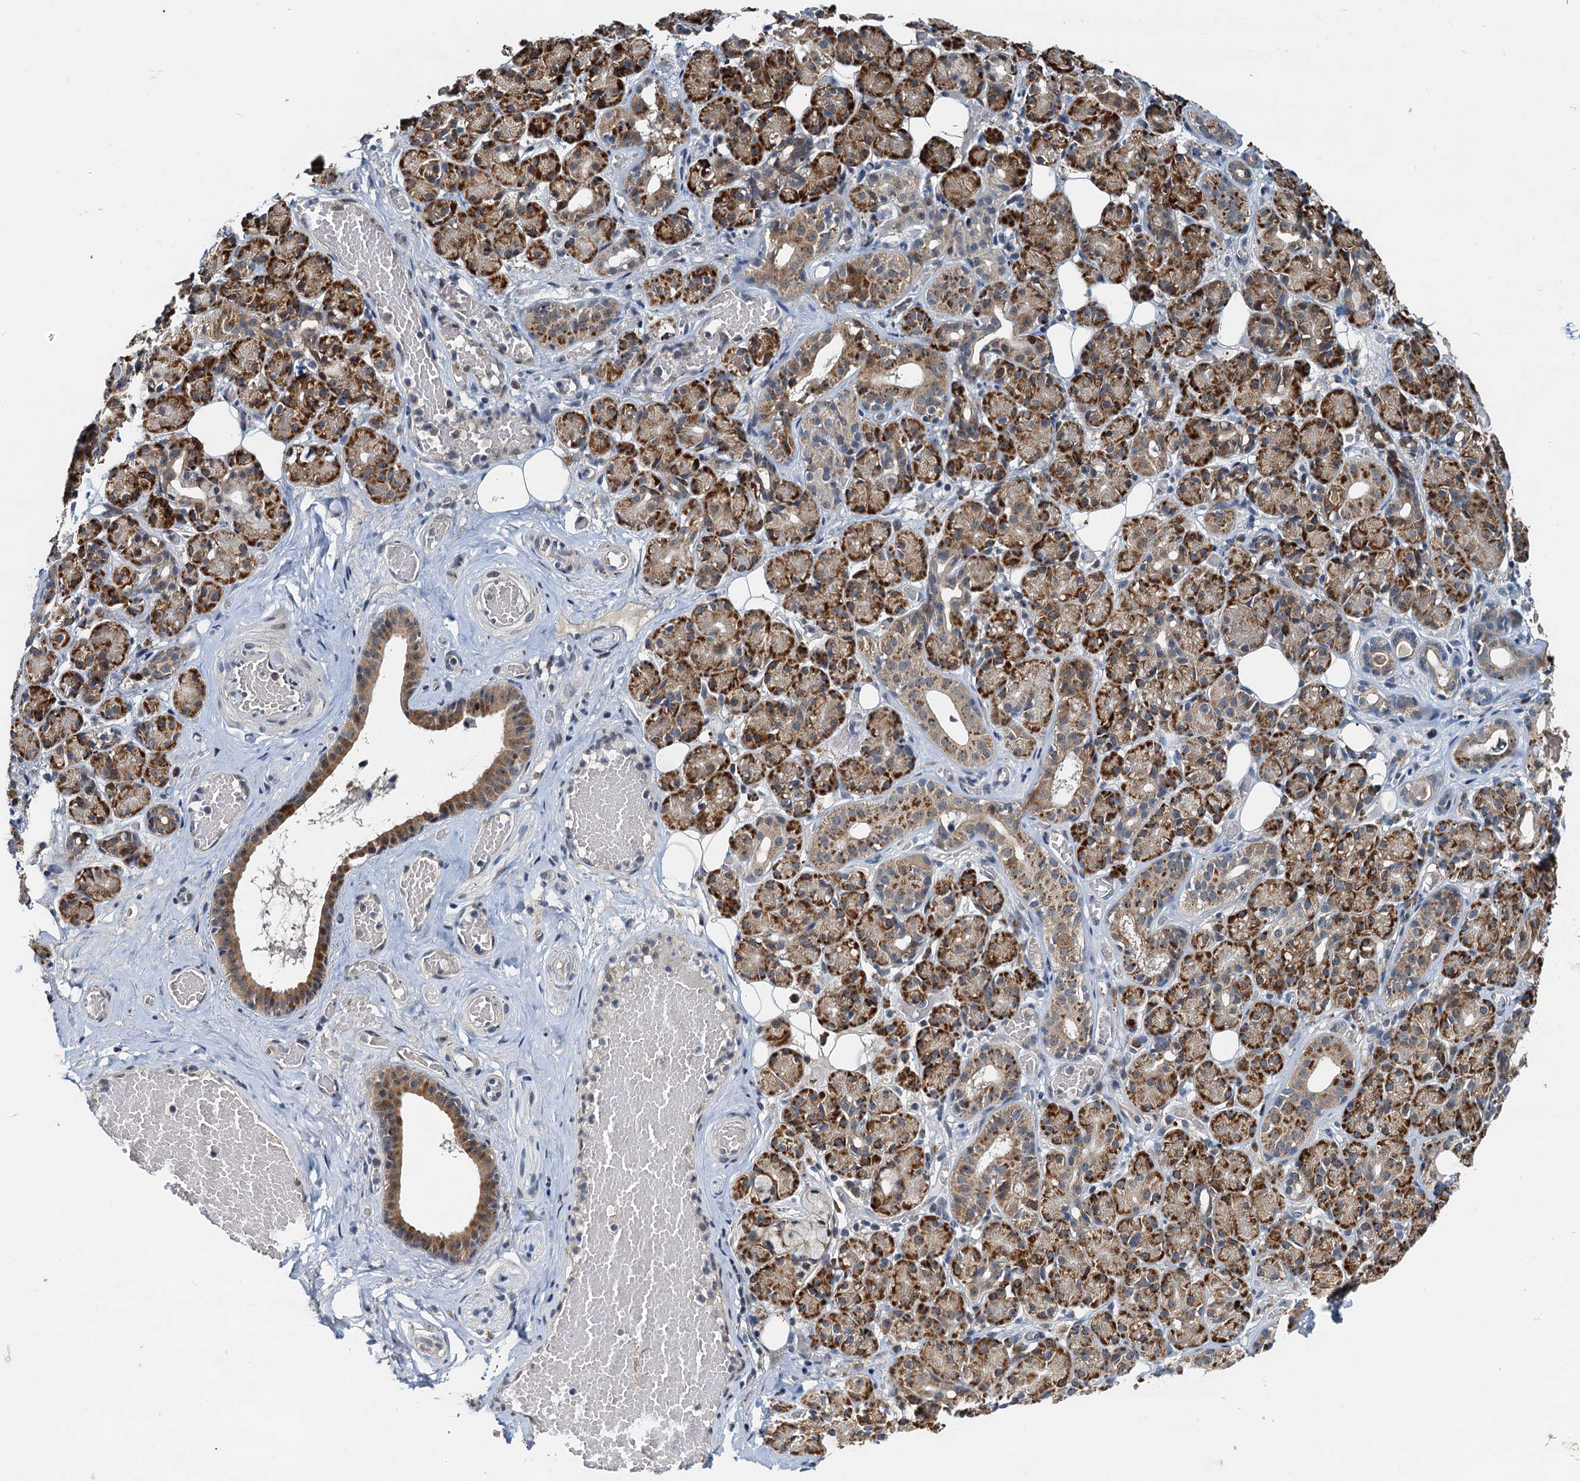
{"staining": {"intensity": "strong", "quantity": "25%-75%", "location": "cytoplasmic/membranous"}, "tissue": "salivary gland", "cell_type": "Glandular cells", "image_type": "normal", "snomed": [{"axis": "morphology", "description": "Normal tissue, NOS"}, {"axis": "topography", "description": "Salivary gland"}], "caption": "About 25%-75% of glandular cells in normal human salivary gland show strong cytoplasmic/membranous protein expression as visualized by brown immunohistochemical staining.", "gene": "DNAJC21", "patient": {"sex": "male", "age": 63}}